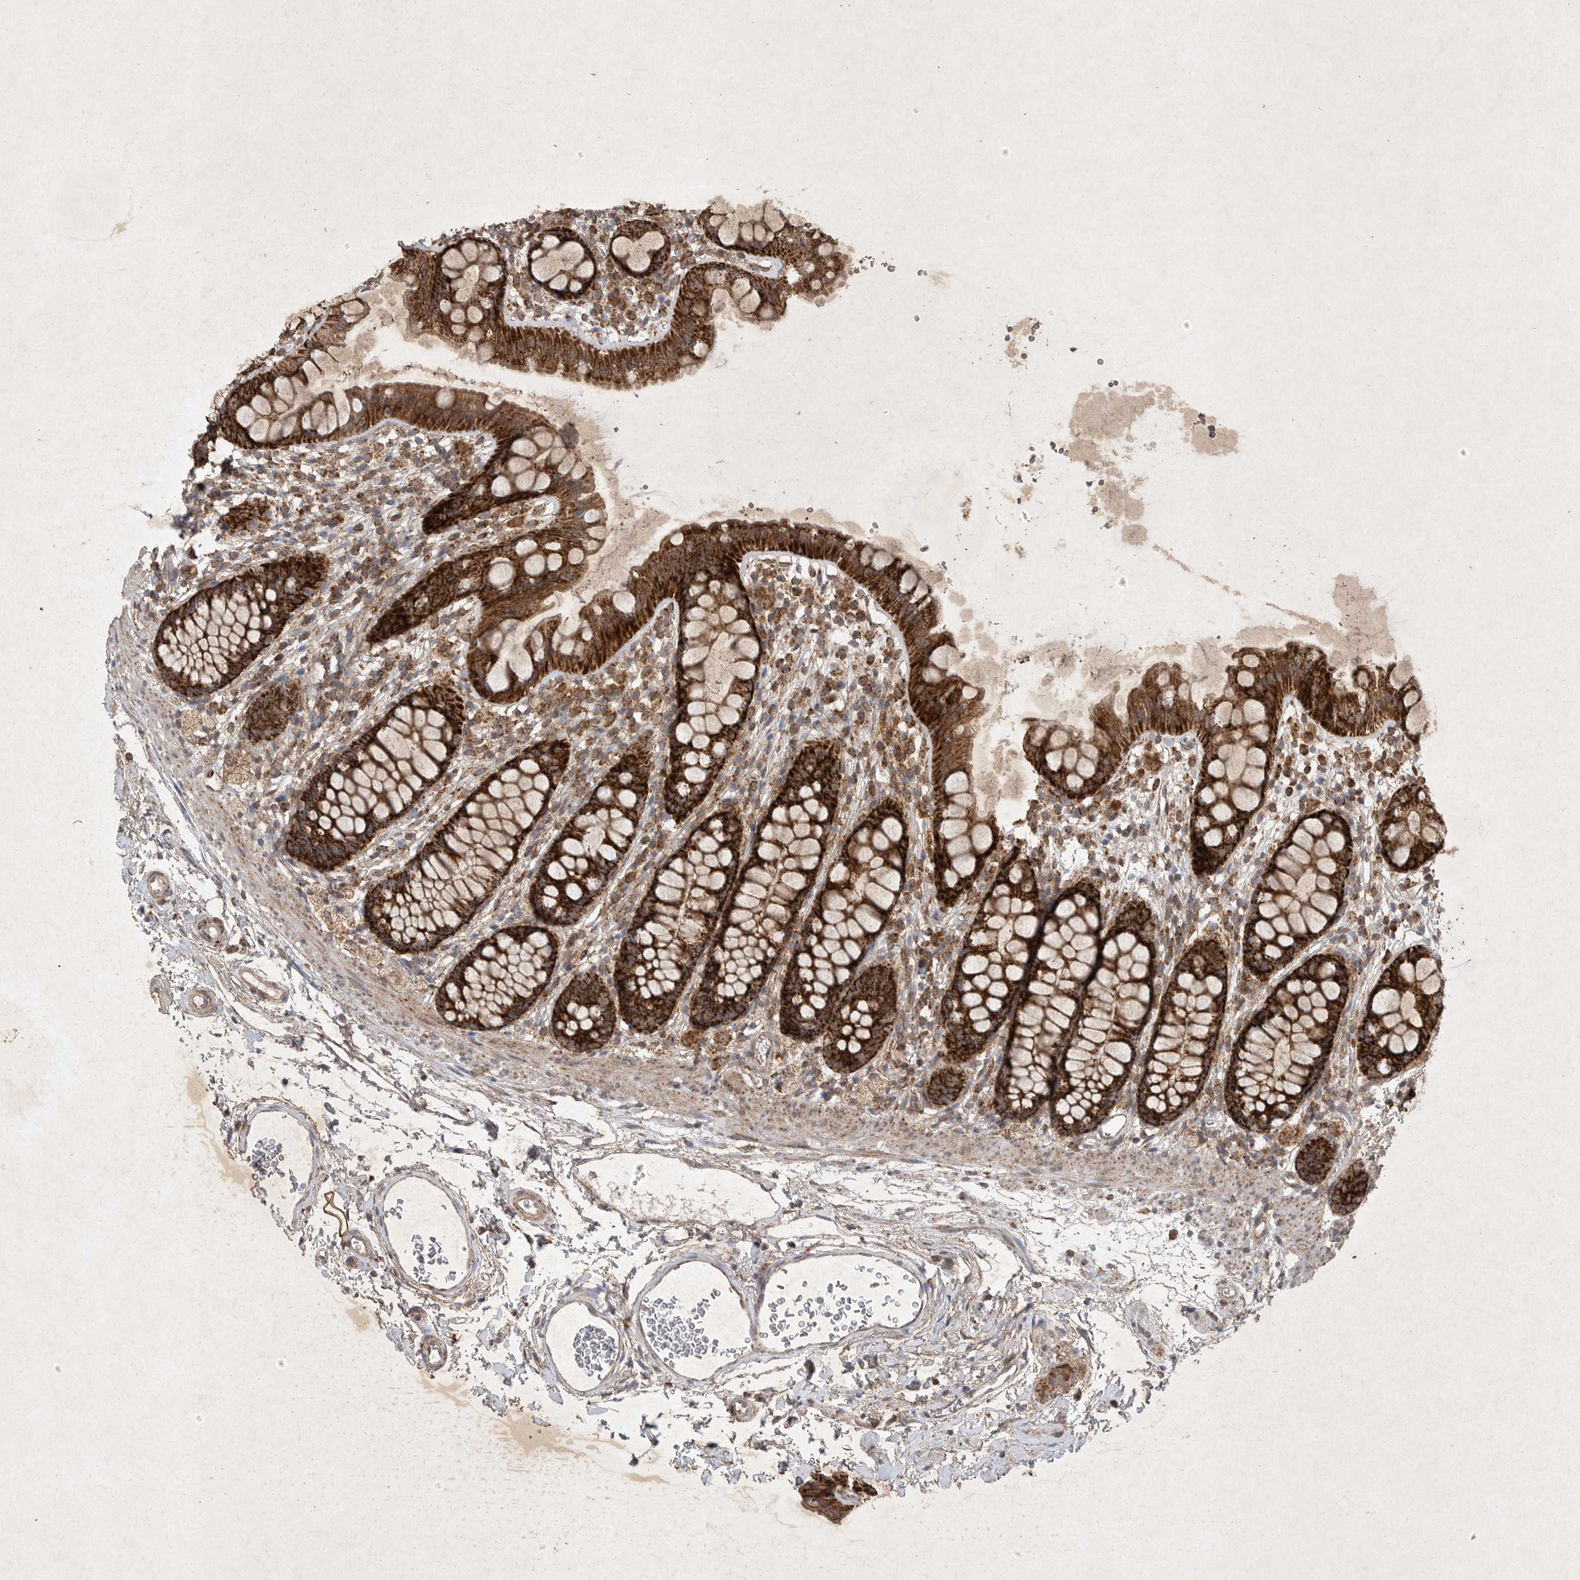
{"staining": {"intensity": "strong", "quantity": ">75%", "location": "cytoplasmic/membranous"}, "tissue": "rectum", "cell_type": "Glandular cells", "image_type": "normal", "snomed": [{"axis": "morphology", "description": "Normal tissue, NOS"}, {"axis": "topography", "description": "Rectum"}], "caption": "This histopathology image displays benign rectum stained with immunohistochemistry to label a protein in brown. The cytoplasmic/membranous of glandular cells show strong positivity for the protein. Nuclei are counter-stained blue.", "gene": "DDR1", "patient": {"sex": "female", "age": 65}}